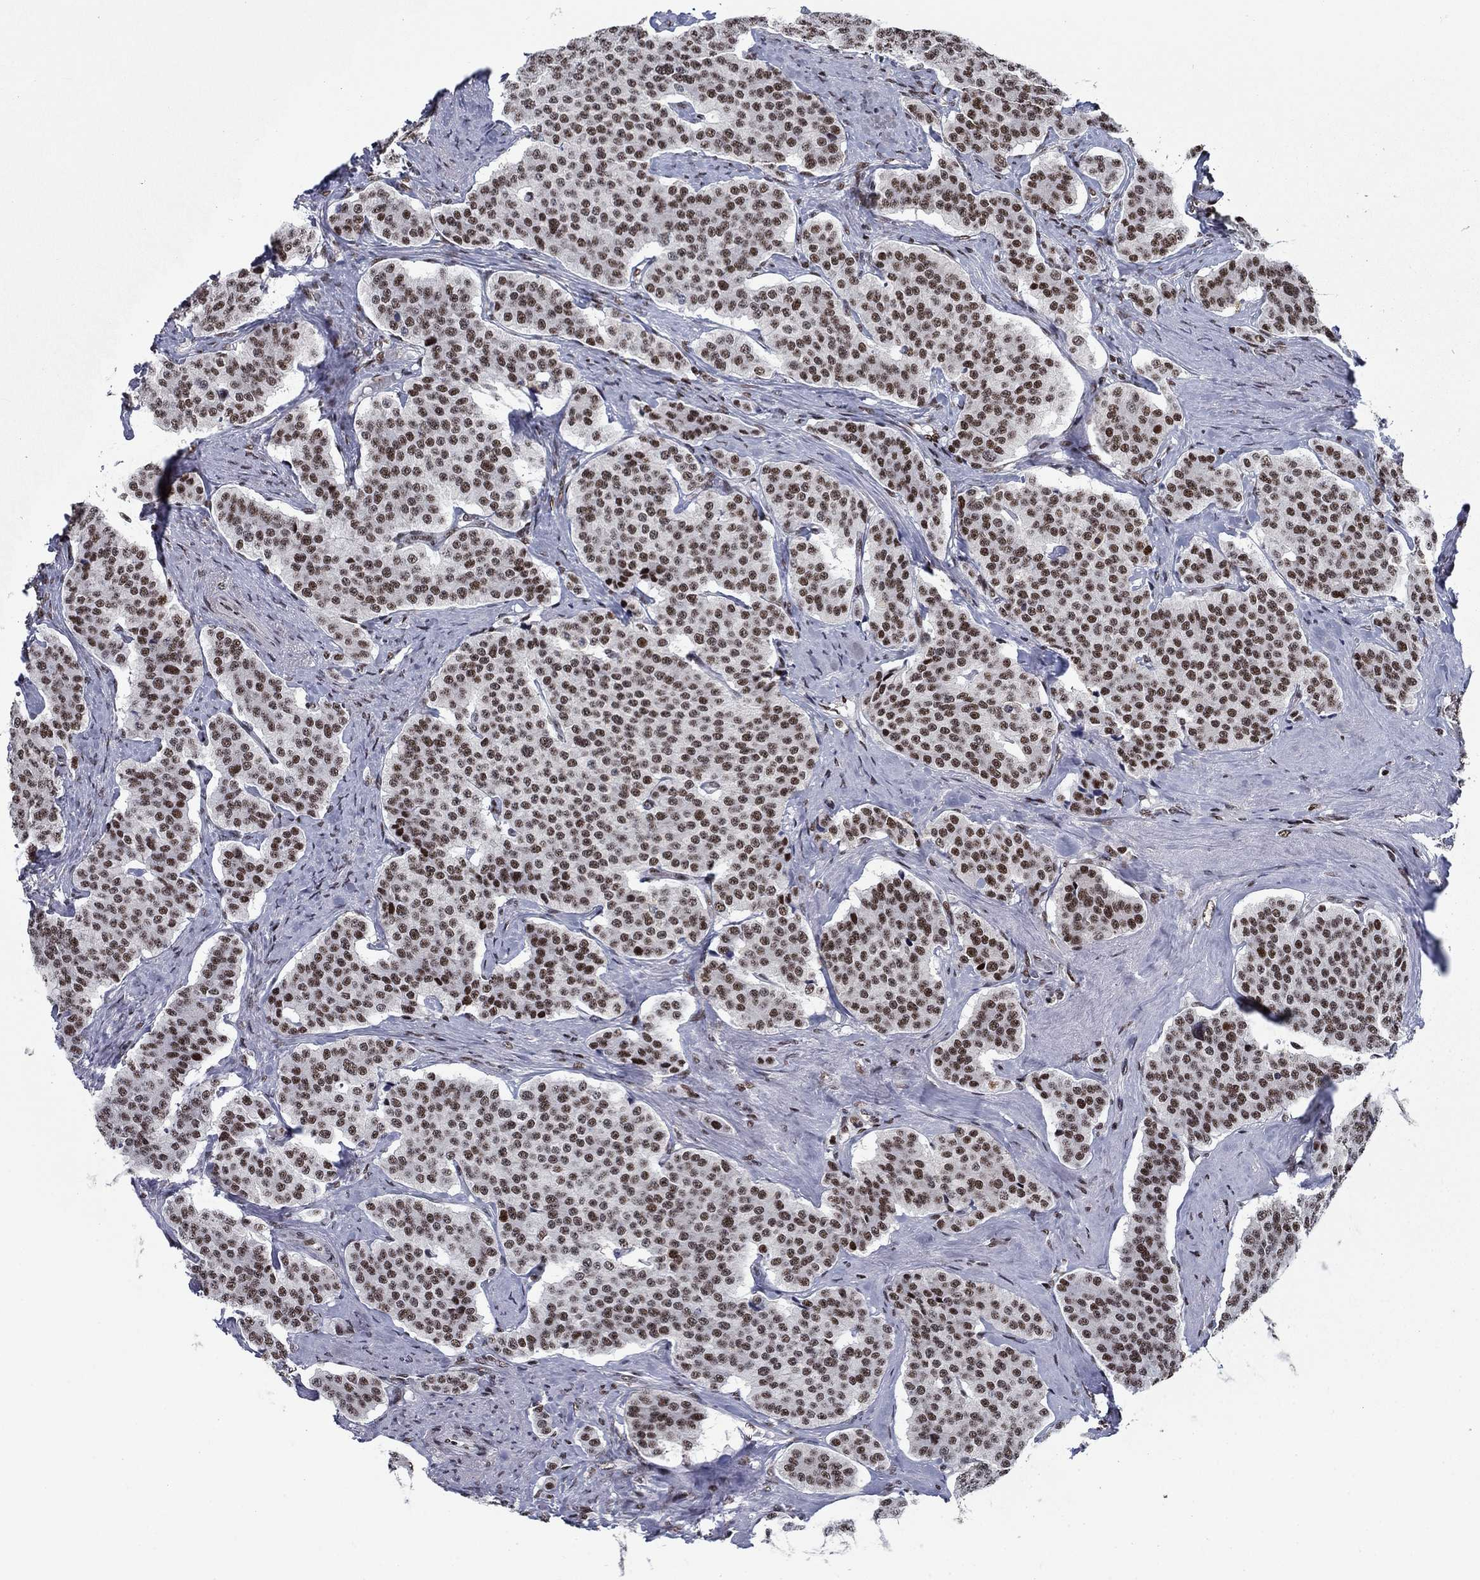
{"staining": {"intensity": "moderate", "quantity": ">75%", "location": "nuclear"}, "tissue": "carcinoid", "cell_type": "Tumor cells", "image_type": "cancer", "snomed": [{"axis": "morphology", "description": "Carcinoid, malignant, NOS"}, {"axis": "topography", "description": "Small intestine"}], "caption": "This image displays carcinoid stained with IHC to label a protein in brown. The nuclear of tumor cells show moderate positivity for the protein. Nuclei are counter-stained blue.", "gene": "RPRD1B", "patient": {"sex": "female", "age": 58}}